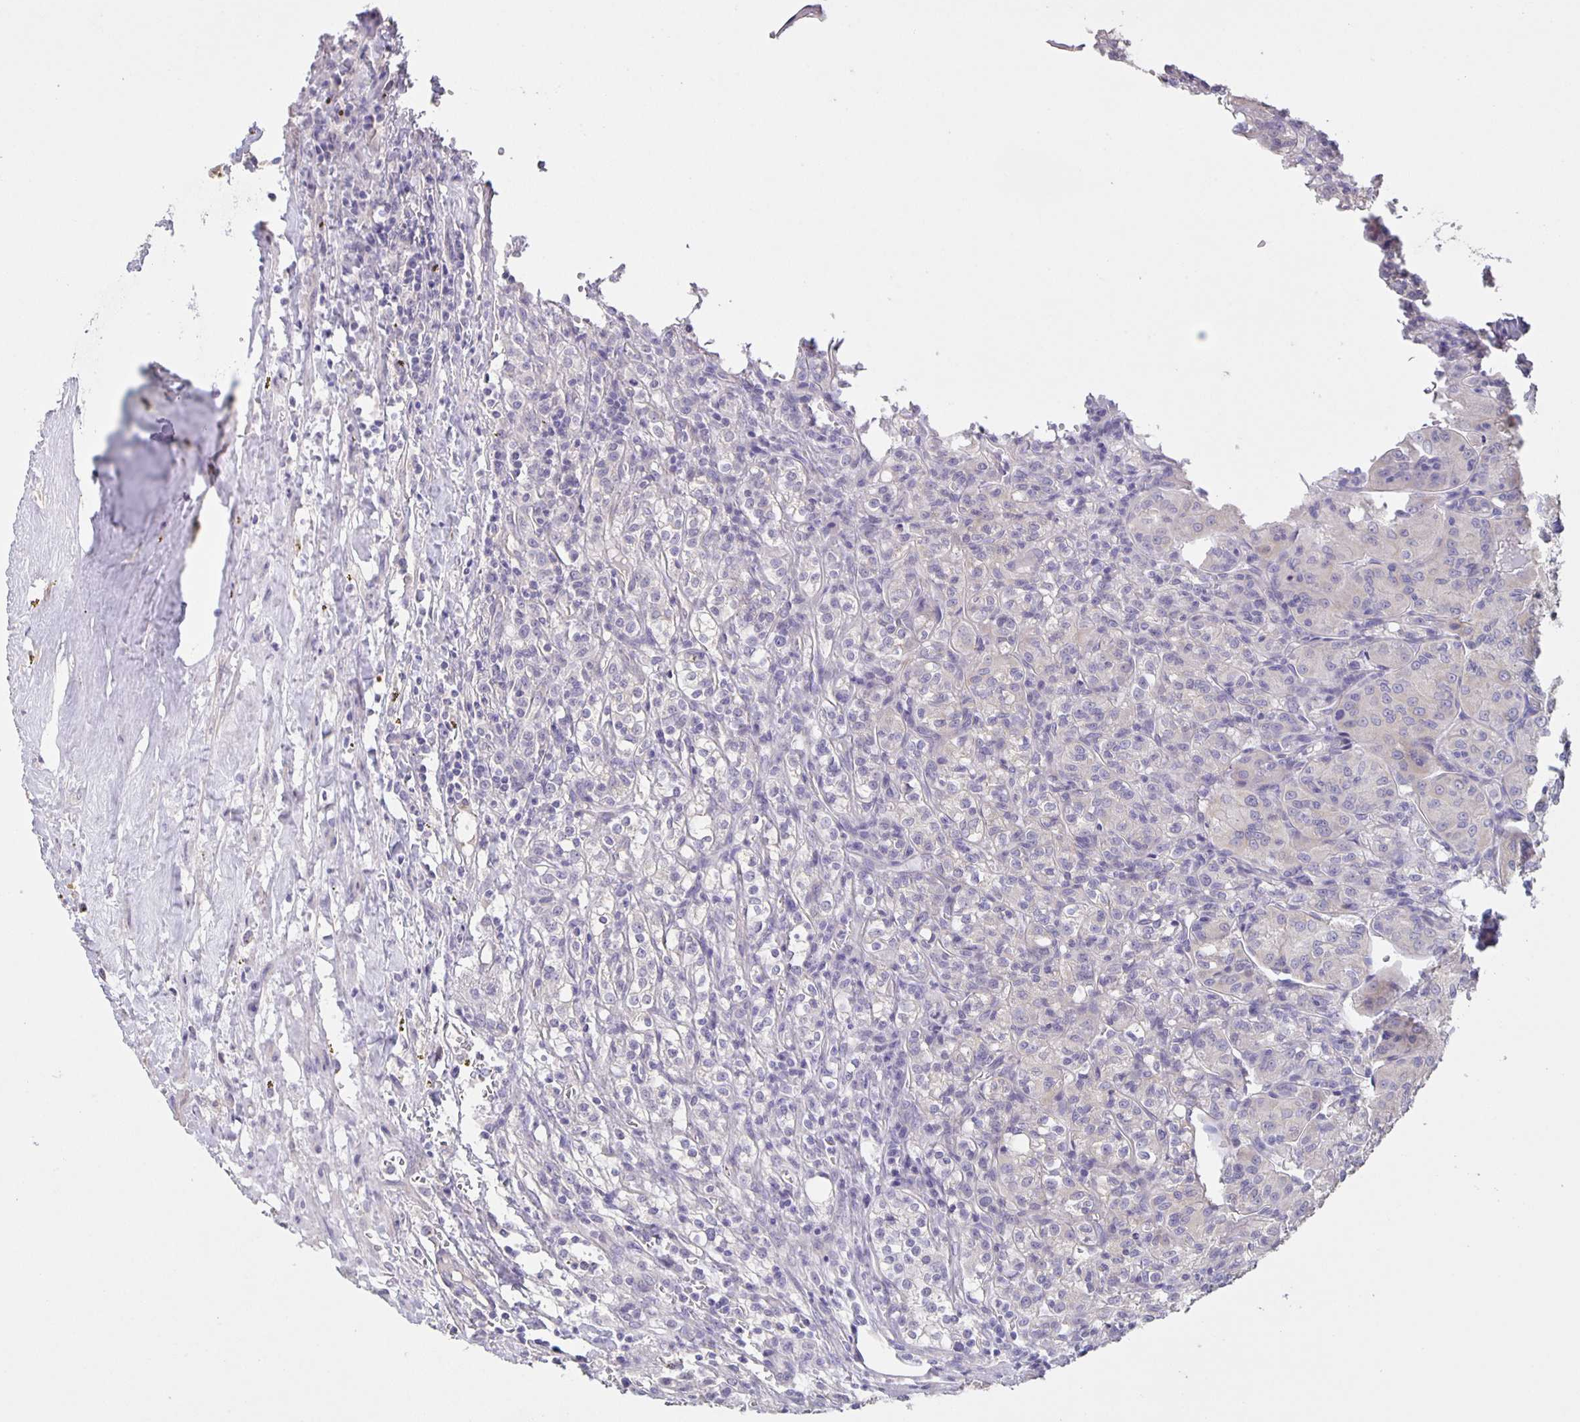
{"staining": {"intensity": "negative", "quantity": "none", "location": "none"}, "tissue": "renal cancer", "cell_type": "Tumor cells", "image_type": "cancer", "snomed": [{"axis": "morphology", "description": "Adenocarcinoma, NOS"}, {"axis": "topography", "description": "Kidney"}], "caption": "Immunohistochemistry histopathology image of renal adenocarcinoma stained for a protein (brown), which displays no expression in tumor cells.", "gene": "SRCIN1", "patient": {"sex": "male", "age": 36}}